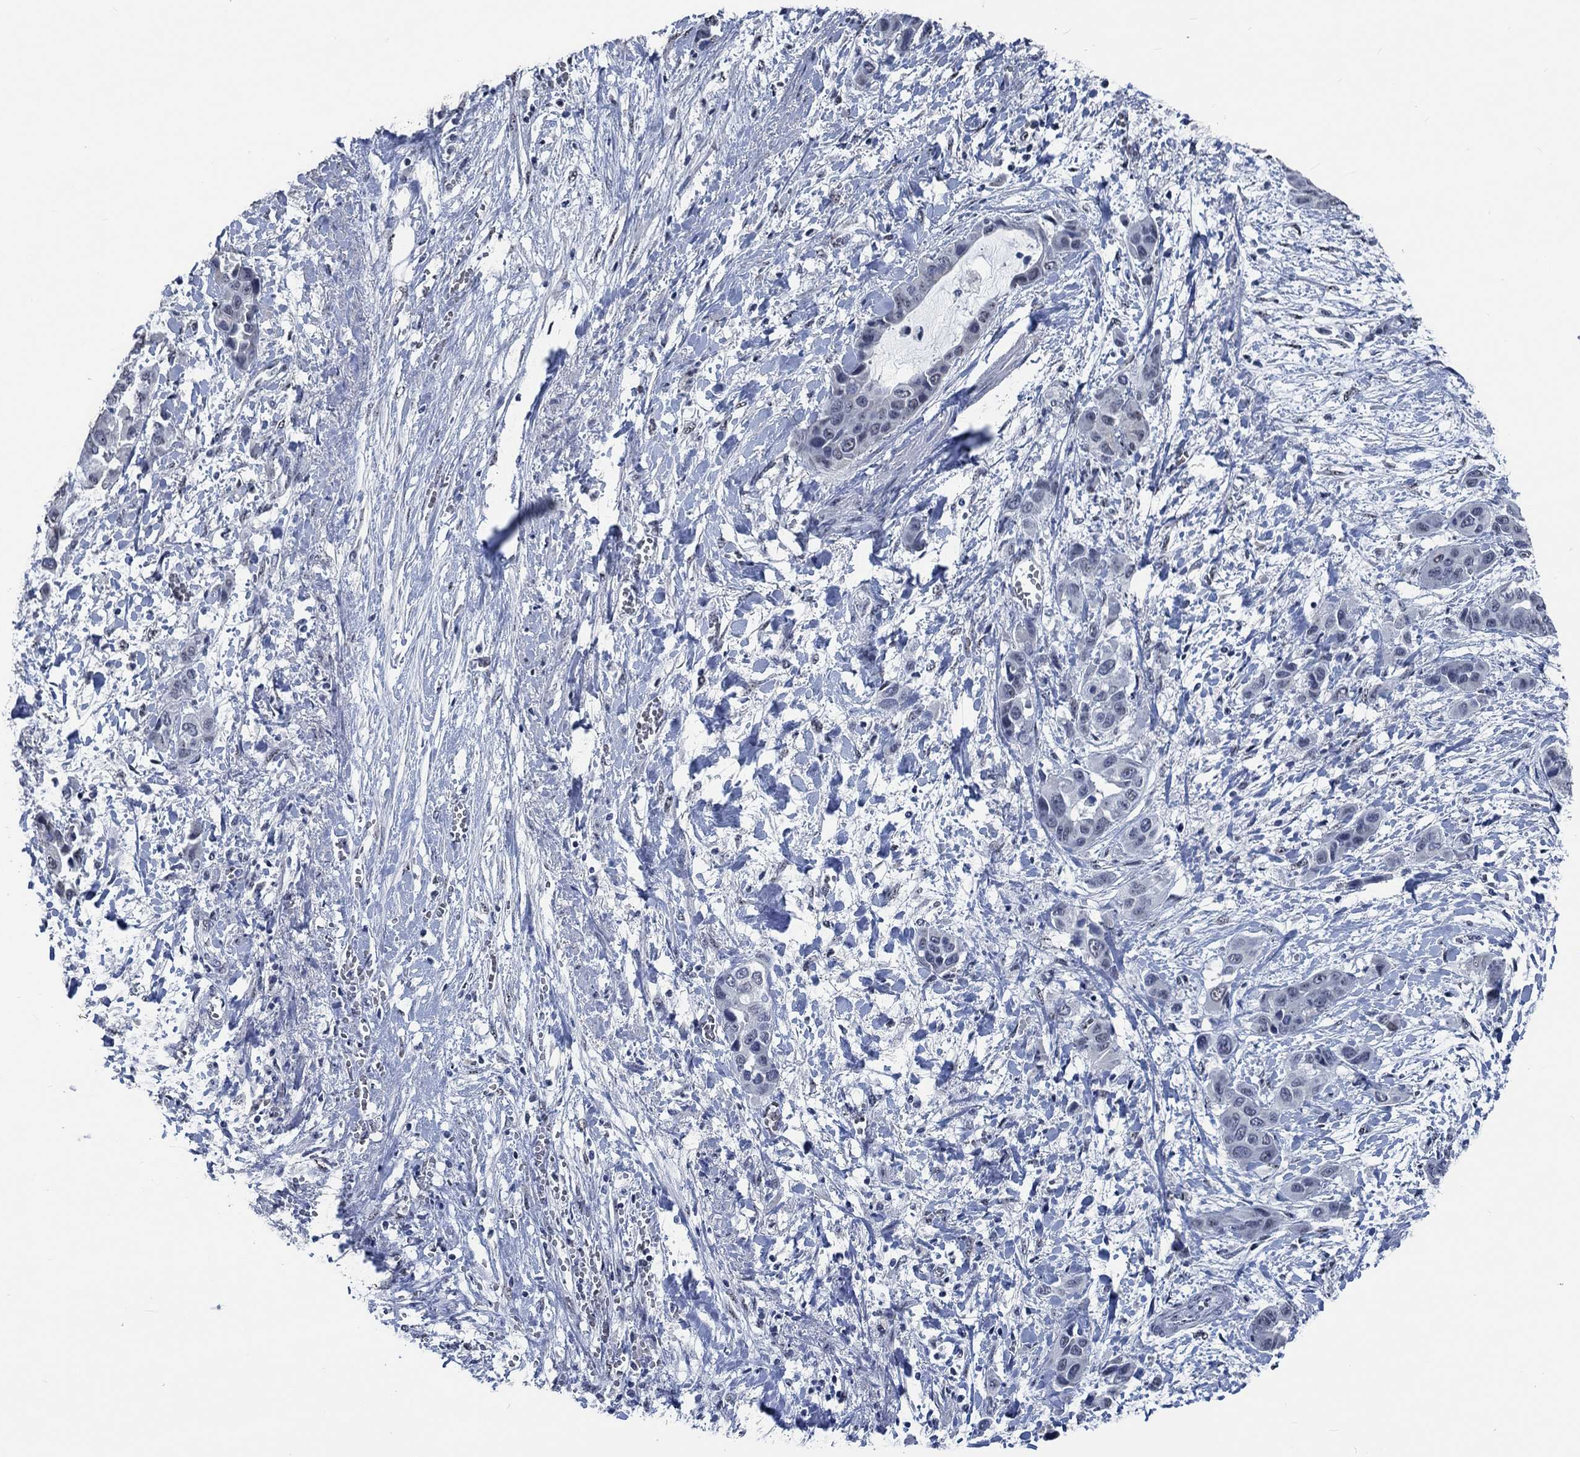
{"staining": {"intensity": "negative", "quantity": "none", "location": "none"}, "tissue": "liver cancer", "cell_type": "Tumor cells", "image_type": "cancer", "snomed": [{"axis": "morphology", "description": "Cholangiocarcinoma"}, {"axis": "topography", "description": "Liver"}], "caption": "Photomicrograph shows no significant protein staining in tumor cells of liver cancer (cholangiocarcinoma).", "gene": "OBSCN", "patient": {"sex": "female", "age": 52}}